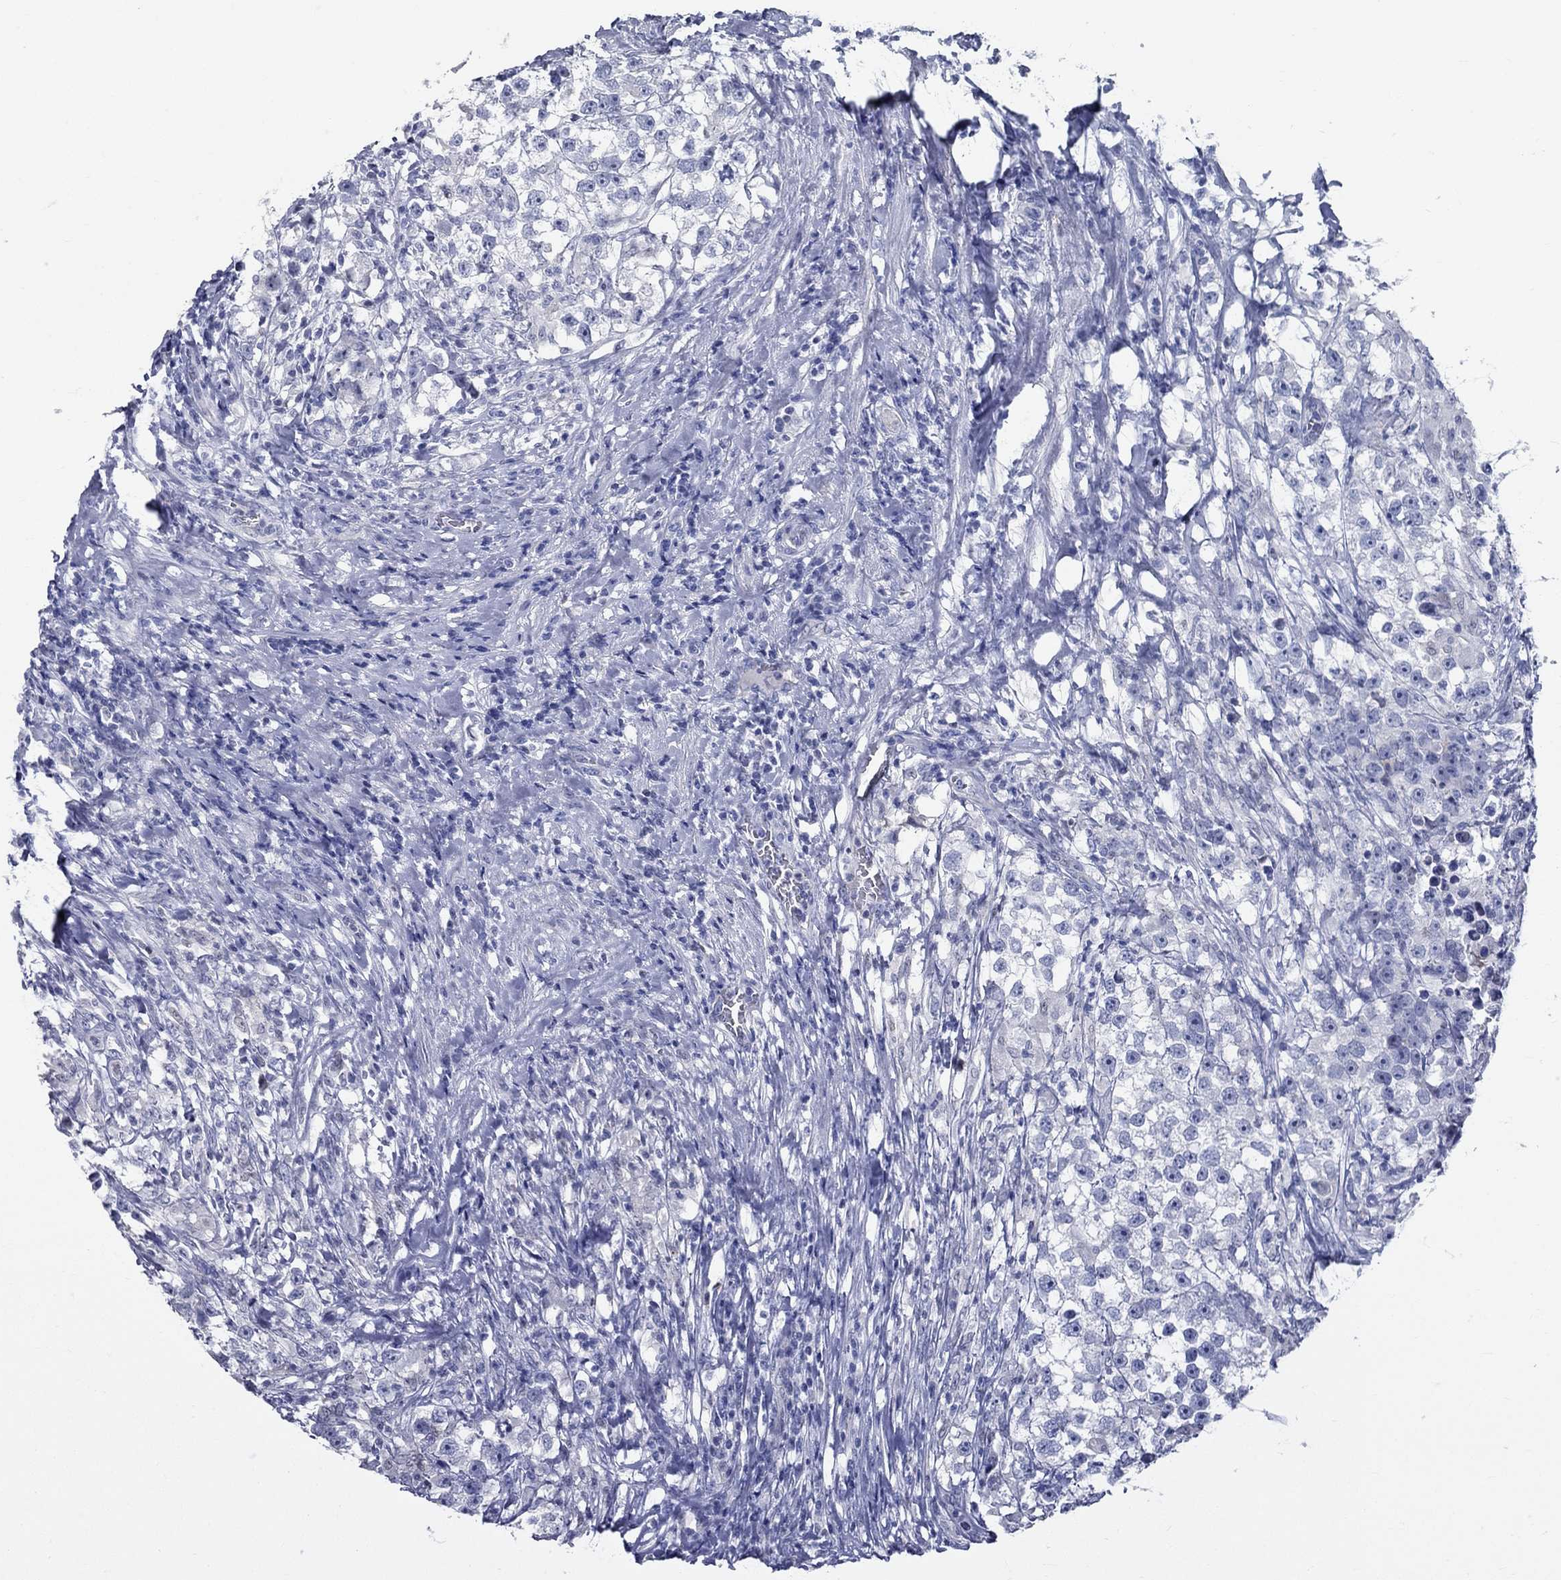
{"staining": {"intensity": "negative", "quantity": "none", "location": "none"}, "tissue": "testis cancer", "cell_type": "Tumor cells", "image_type": "cancer", "snomed": [{"axis": "morphology", "description": "Seminoma, NOS"}, {"axis": "topography", "description": "Testis"}], "caption": "Tumor cells are negative for brown protein staining in testis cancer (seminoma).", "gene": "GUCA1A", "patient": {"sex": "male", "age": 46}}